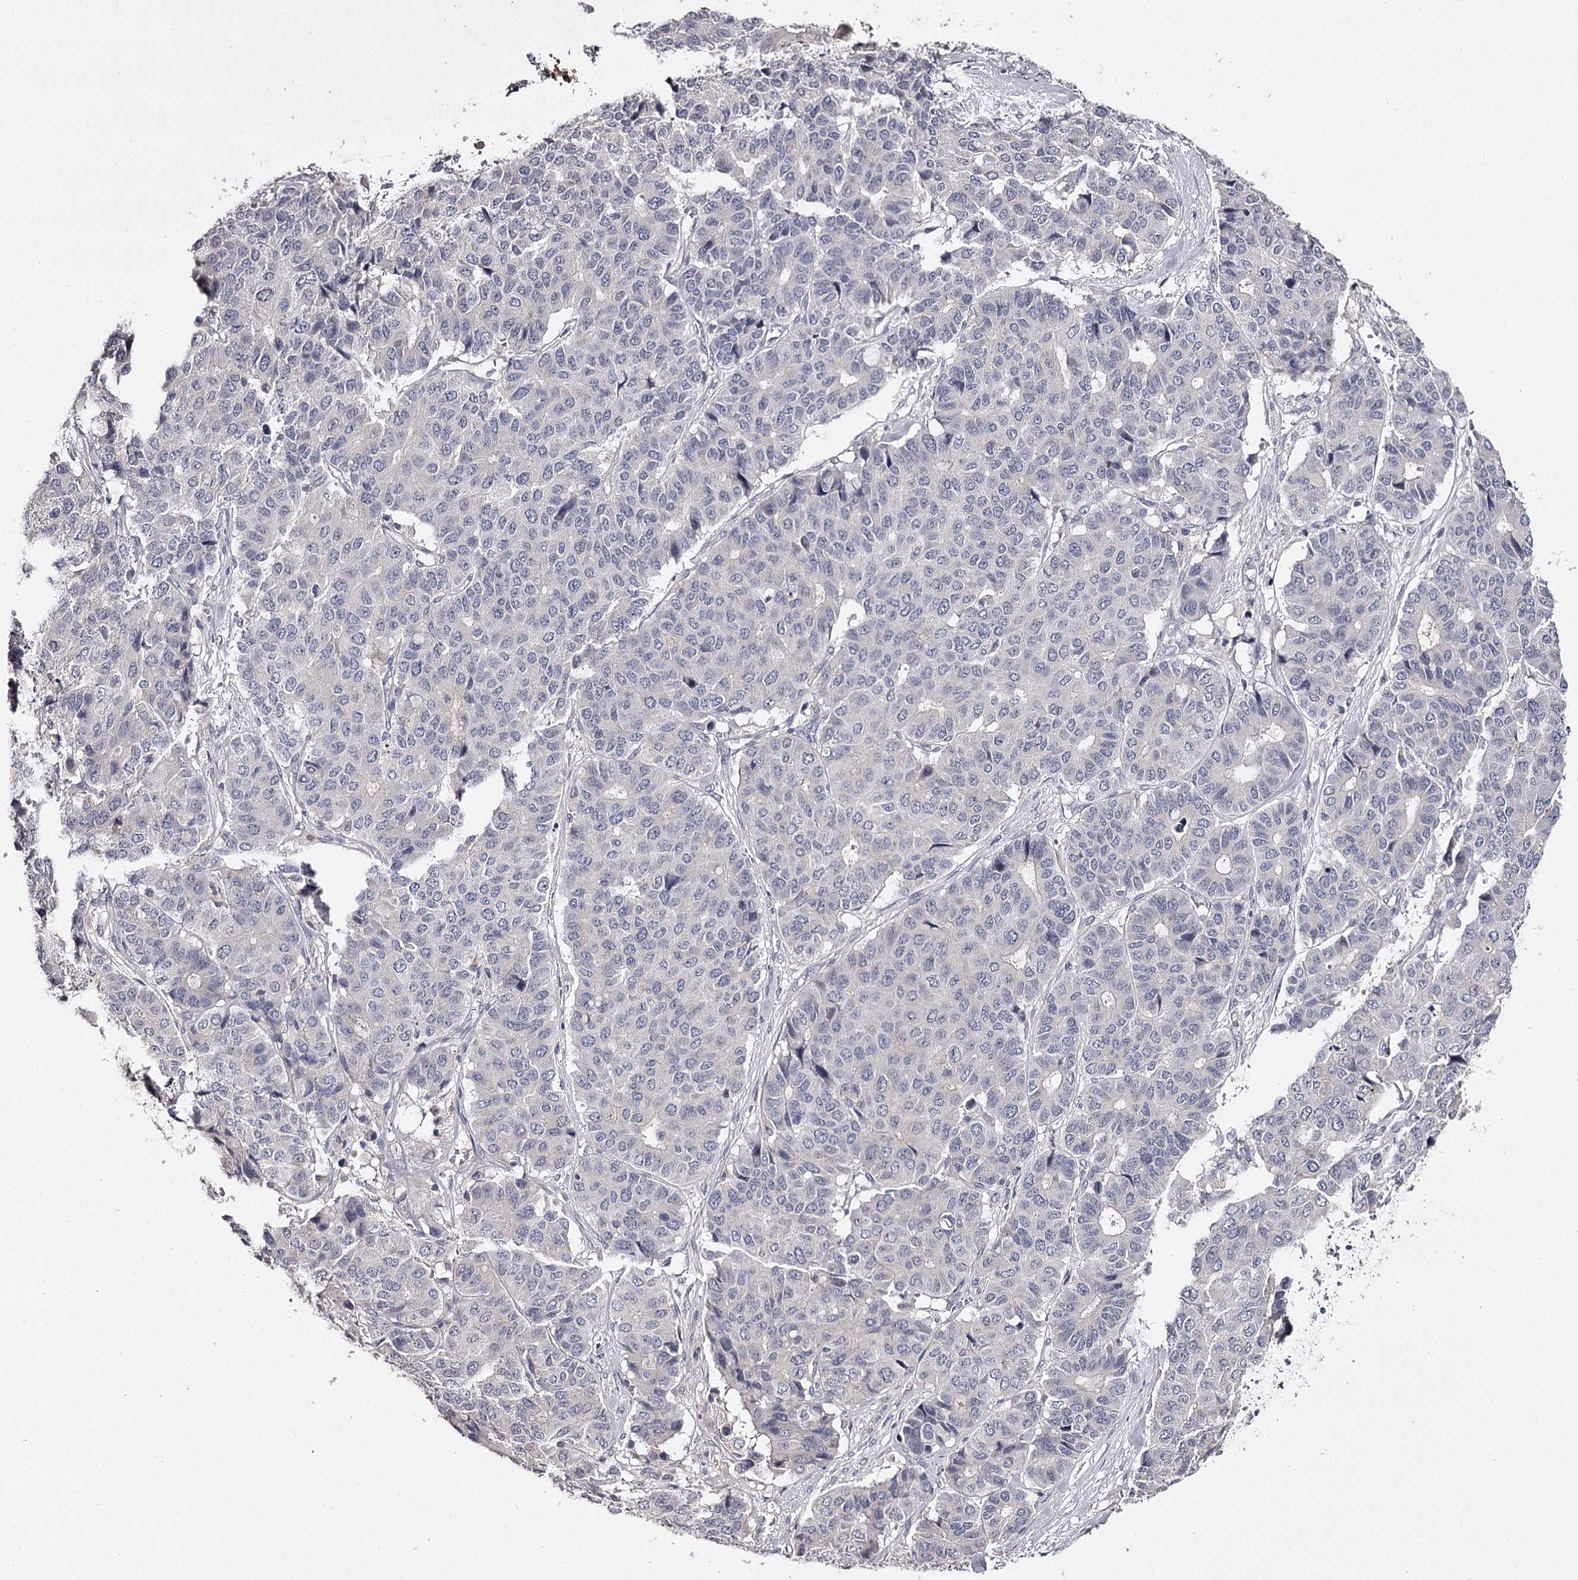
{"staining": {"intensity": "negative", "quantity": "none", "location": "none"}, "tissue": "pancreatic cancer", "cell_type": "Tumor cells", "image_type": "cancer", "snomed": [{"axis": "morphology", "description": "Adenocarcinoma, NOS"}, {"axis": "topography", "description": "Pancreas"}], "caption": "Protein analysis of pancreatic cancer (adenocarcinoma) shows no significant positivity in tumor cells.", "gene": "PRM2", "patient": {"sex": "male", "age": 50}}